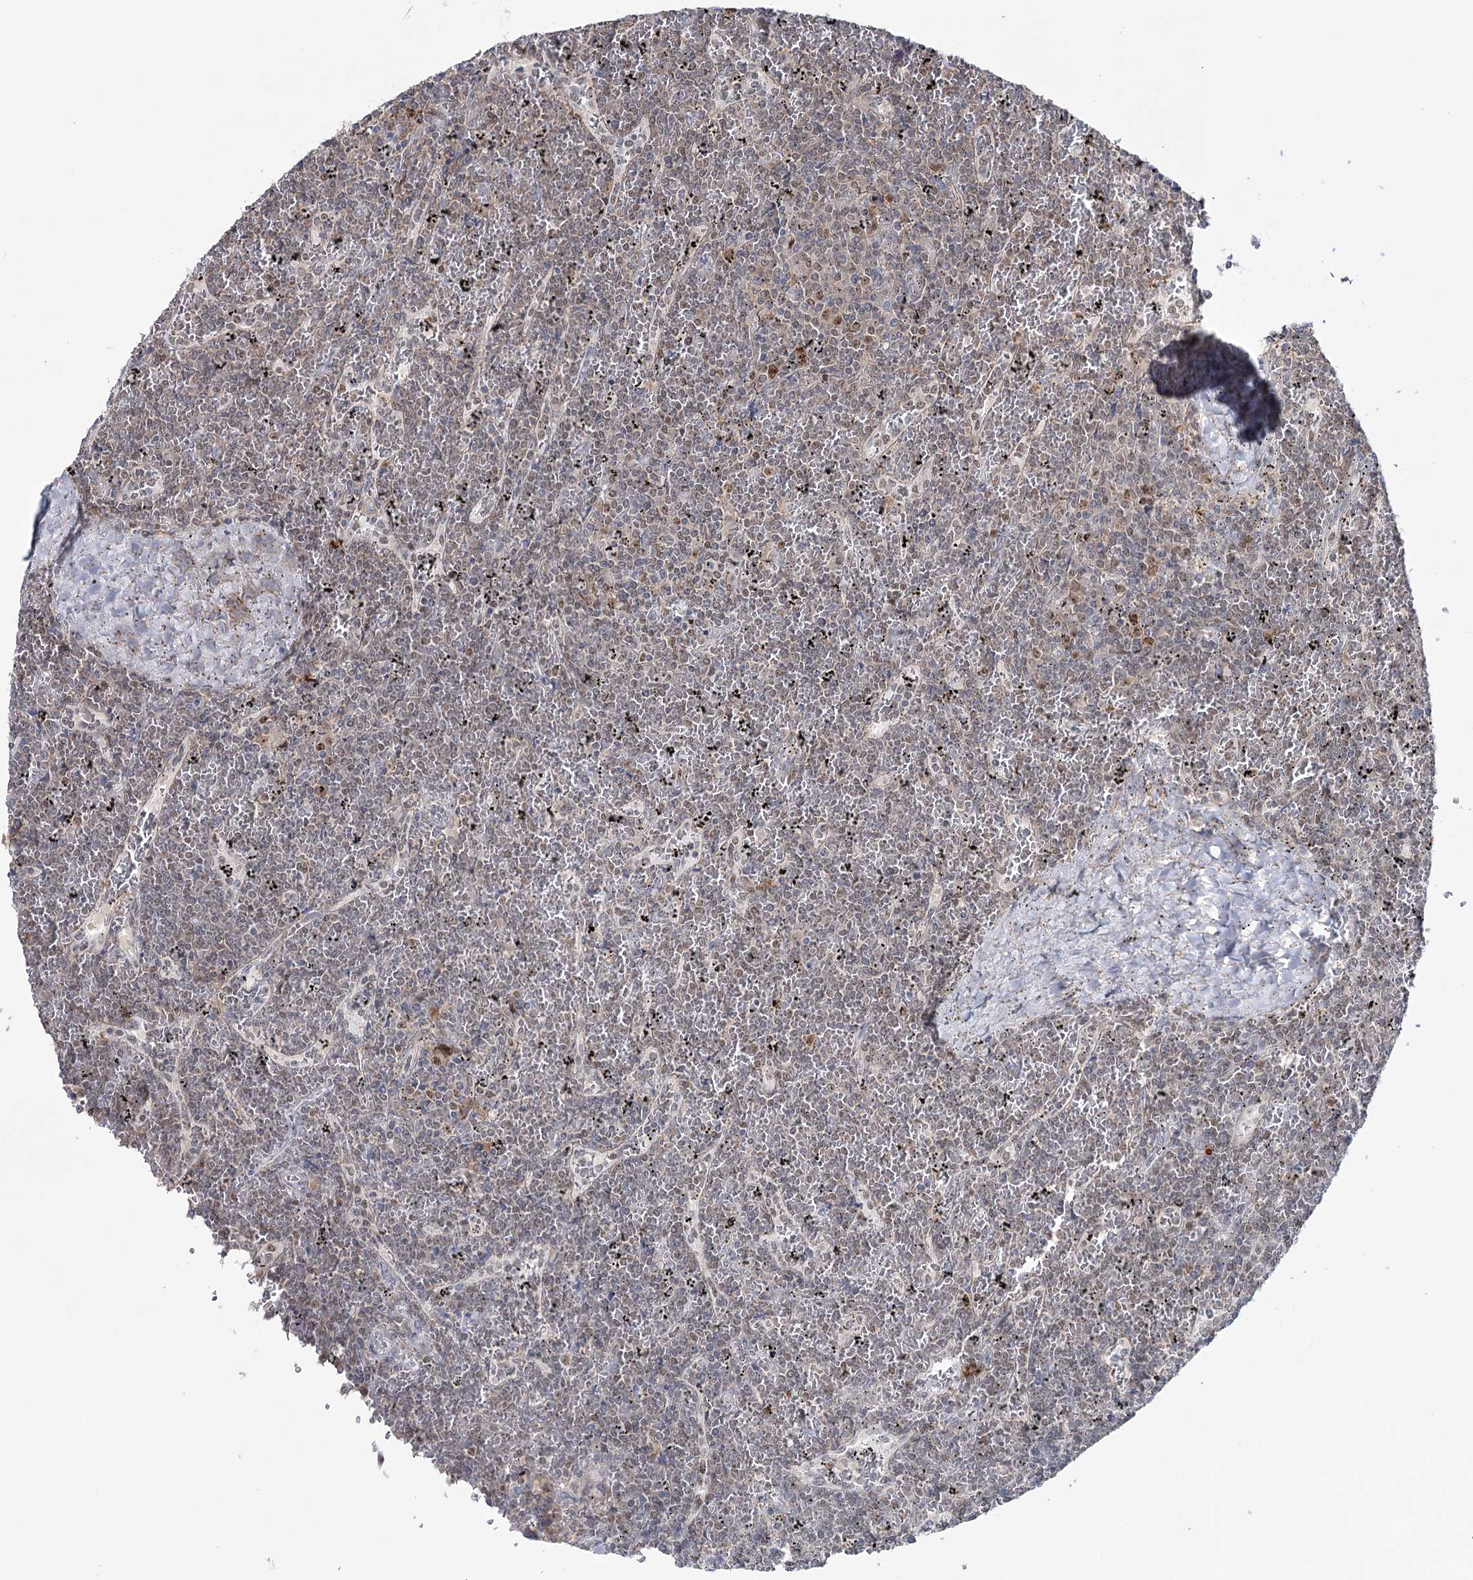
{"staining": {"intensity": "negative", "quantity": "none", "location": "none"}, "tissue": "lymphoma", "cell_type": "Tumor cells", "image_type": "cancer", "snomed": [{"axis": "morphology", "description": "Malignant lymphoma, non-Hodgkin's type, Low grade"}, {"axis": "topography", "description": "Spleen"}], "caption": "Low-grade malignant lymphoma, non-Hodgkin's type stained for a protein using immunohistochemistry demonstrates no expression tumor cells.", "gene": "ZC3H8", "patient": {"sex": "female", "age": 19}}